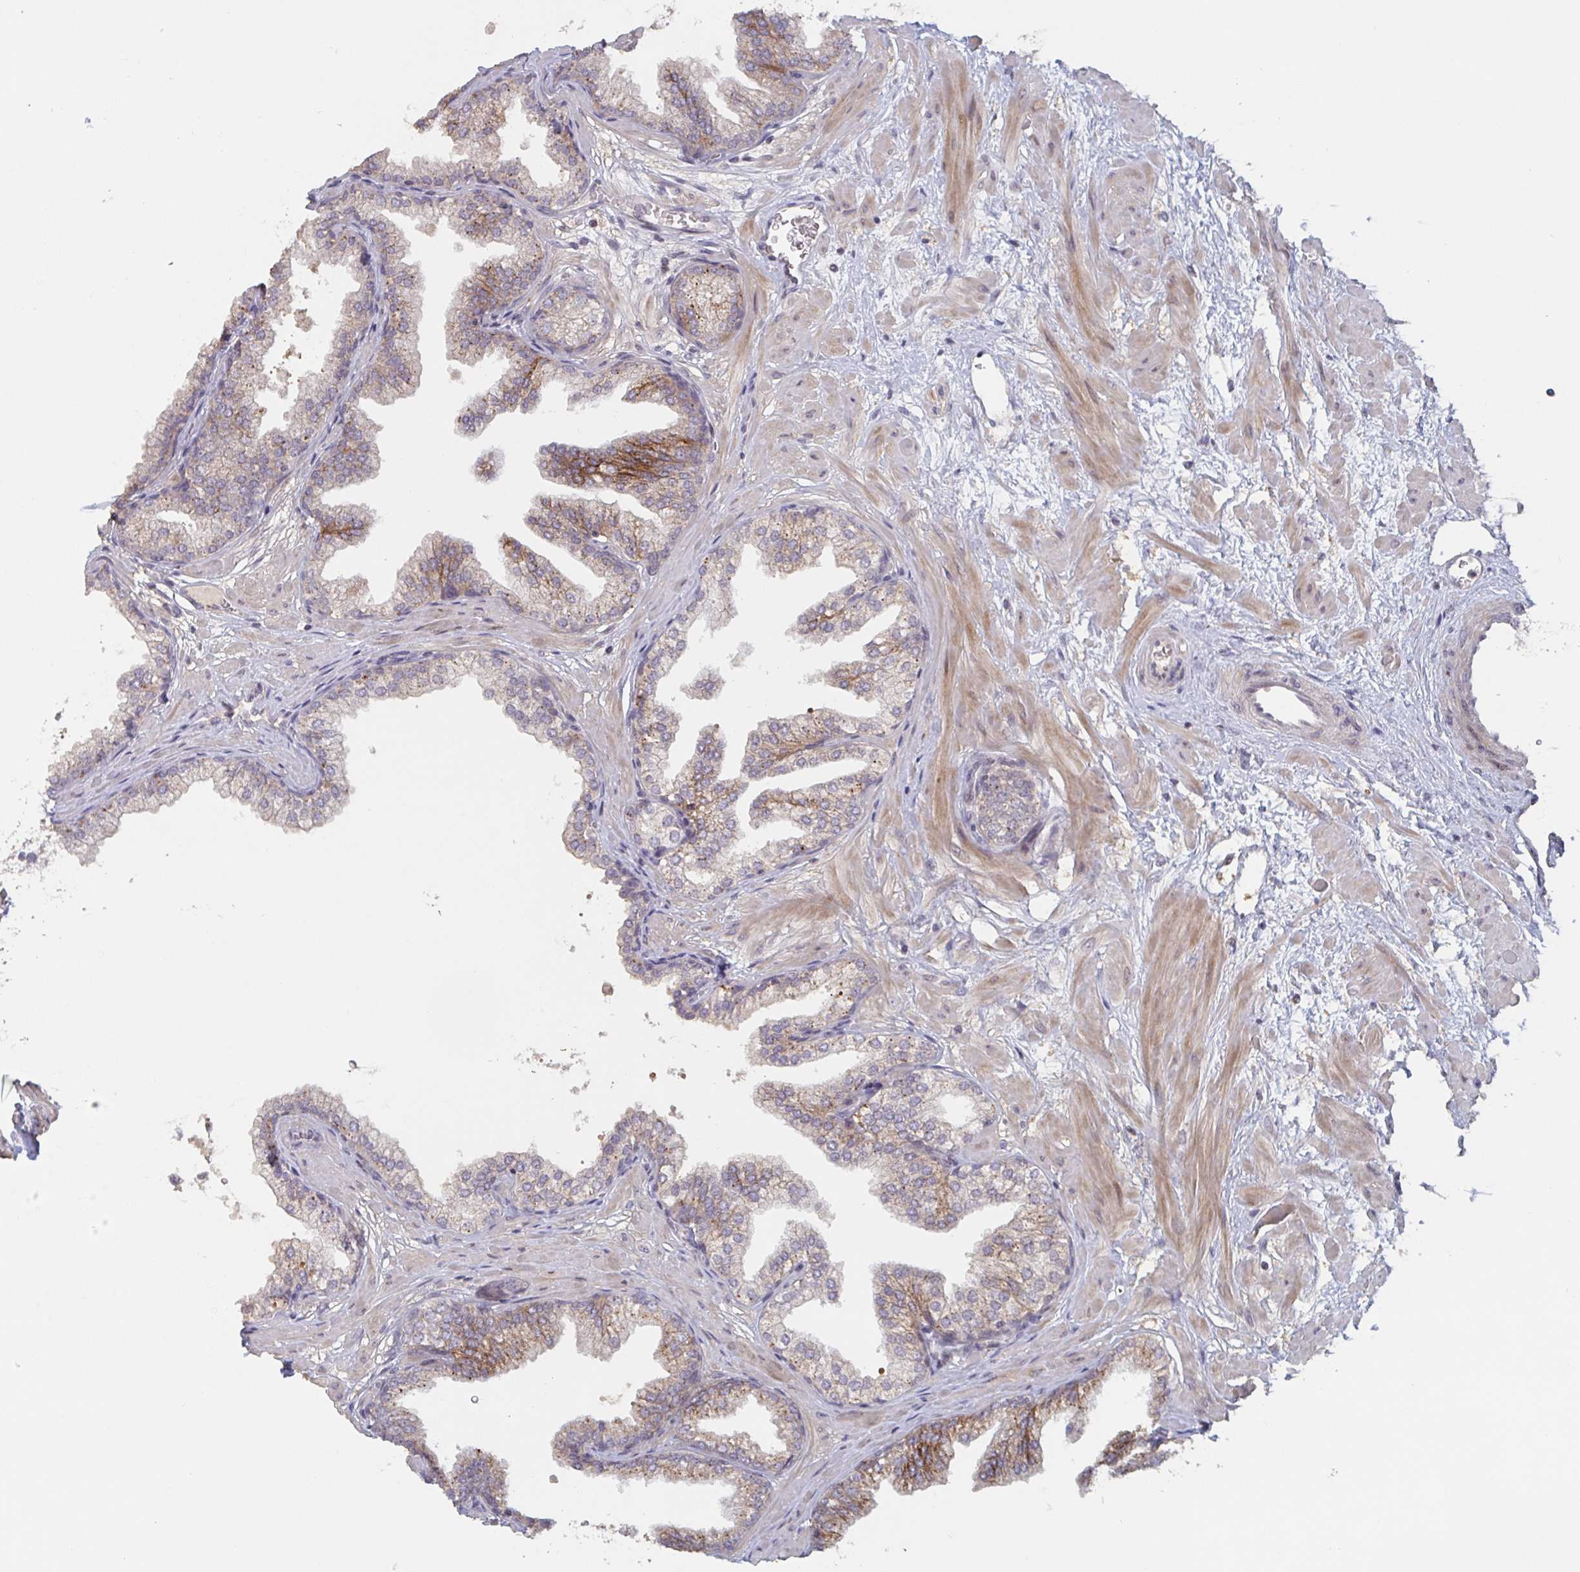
{"staining": {"intensity": "moderate", "quantity": "25%-75%", "location": "cytoplasmic/membranous"}, "tissue": "prostate", "cell_type": "Glandular cells", "image_type": "normal", "snomed": [{"axis": "morphology", "description": "Normal tissue, NOS"}, {"axis": "topography", "description": "Prostate"}], "caption": "A brown stain shows moderate cytoplasmic/membranous expression of a protein in glandular cells of unremarkable human prostate. Immunohistochemistry (ihc) stains the protein in brown and the nuclei are stained blue.", "gene": "DCST1", "patient": {"sex": "male", "age": 37}}